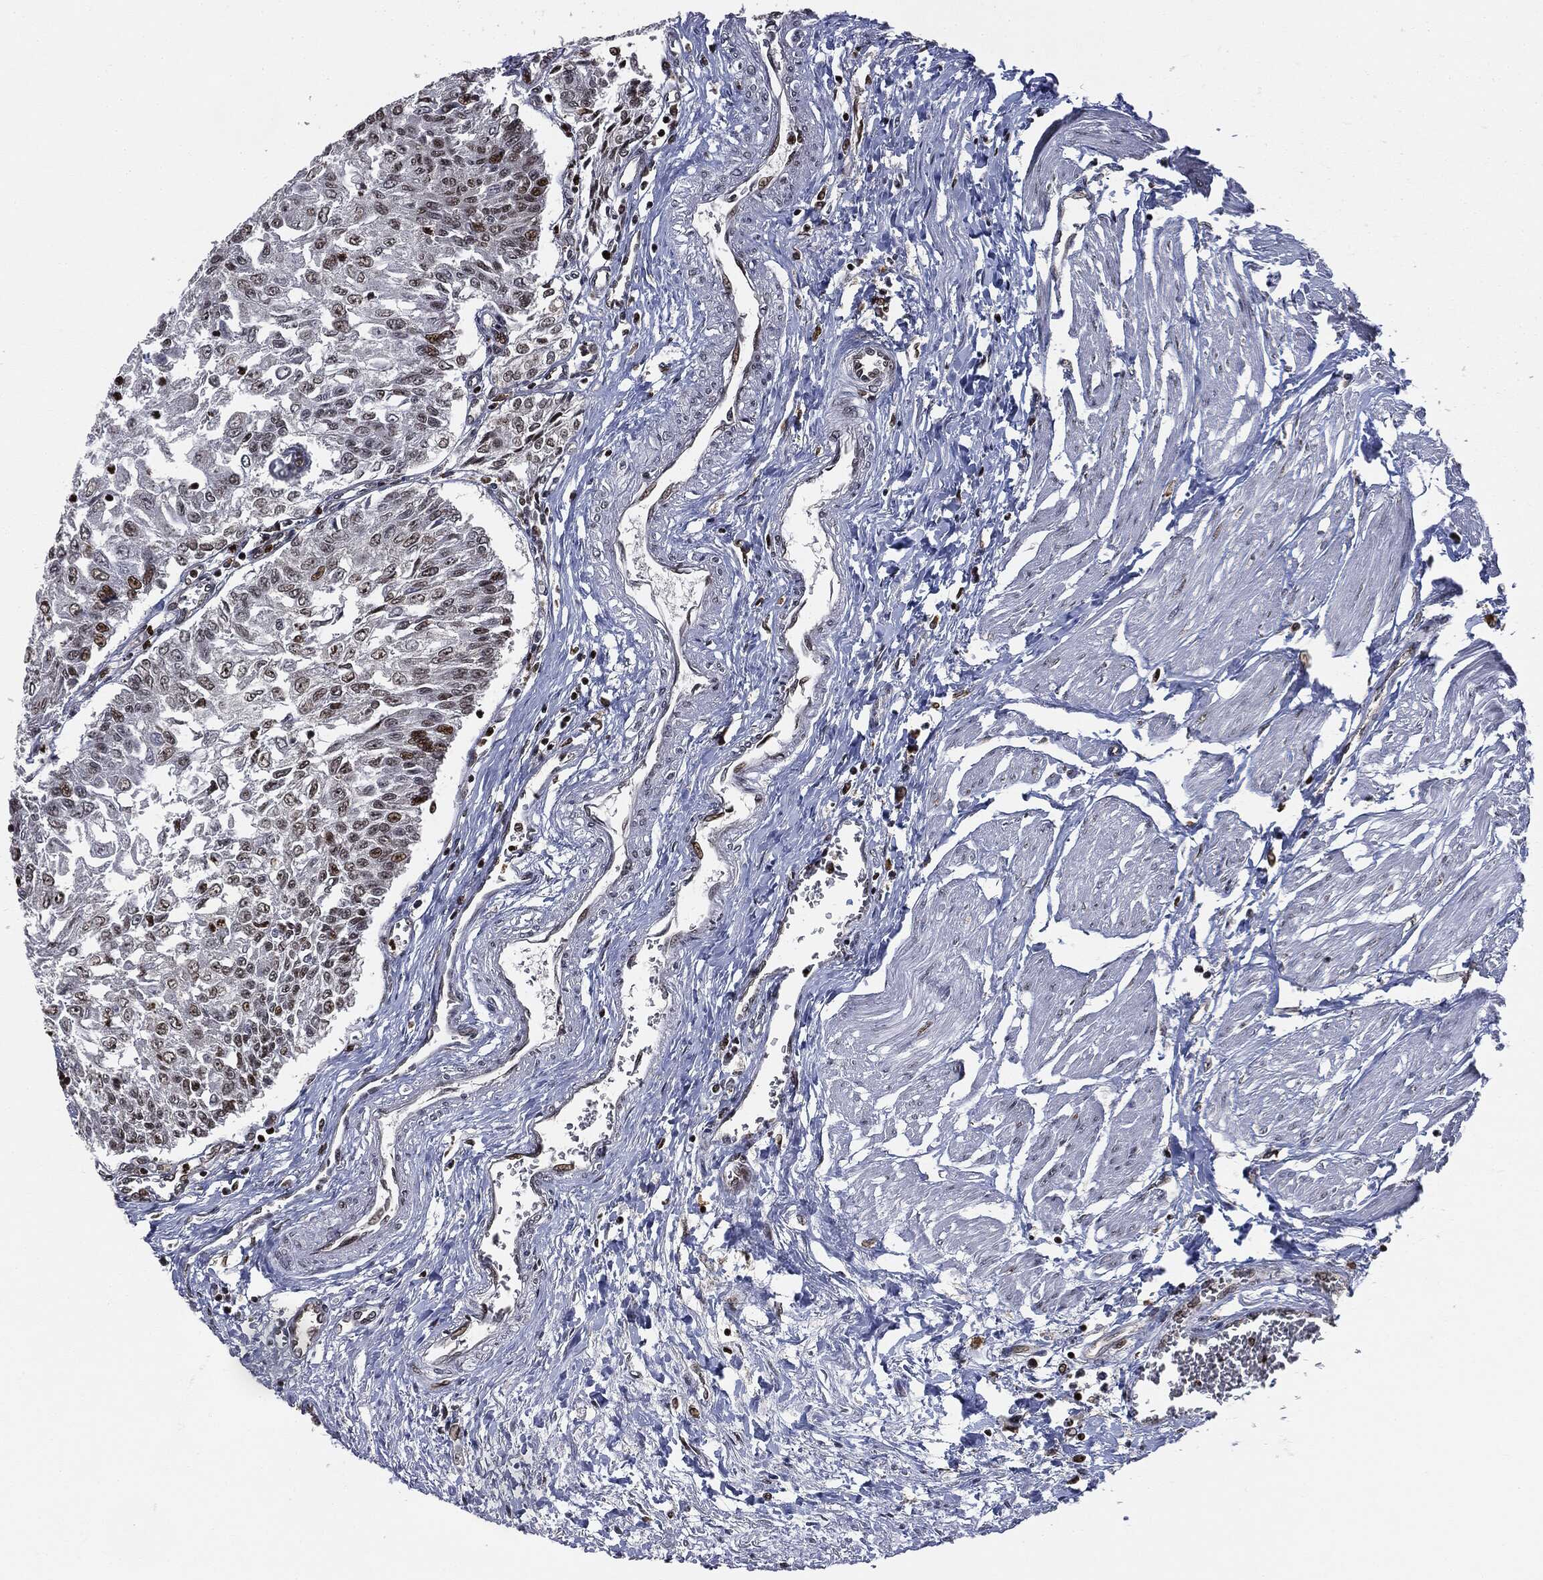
{"staining": {"intensity": "strong", "quantity": "<25%", "location": "nuclear"}, "tissue": "urothelial cancer", "cell_type": "Tumor cells", "image_type": "cancer", "snomed": [{"axis": "morphology", "description": "Urothelial carcinoma, Low grade"}, {"axis": "topography", "description": "Urinary bladder"}], "caption": "Protein analysis of low-grade urothelial carcinoma tissue reveals strong nuclear positivity in approximately <25% of tumor cells. Nuclei are stained in blue.", "gene": "TBC1D22A", "patient": {"sex": "male", "age": 78}}